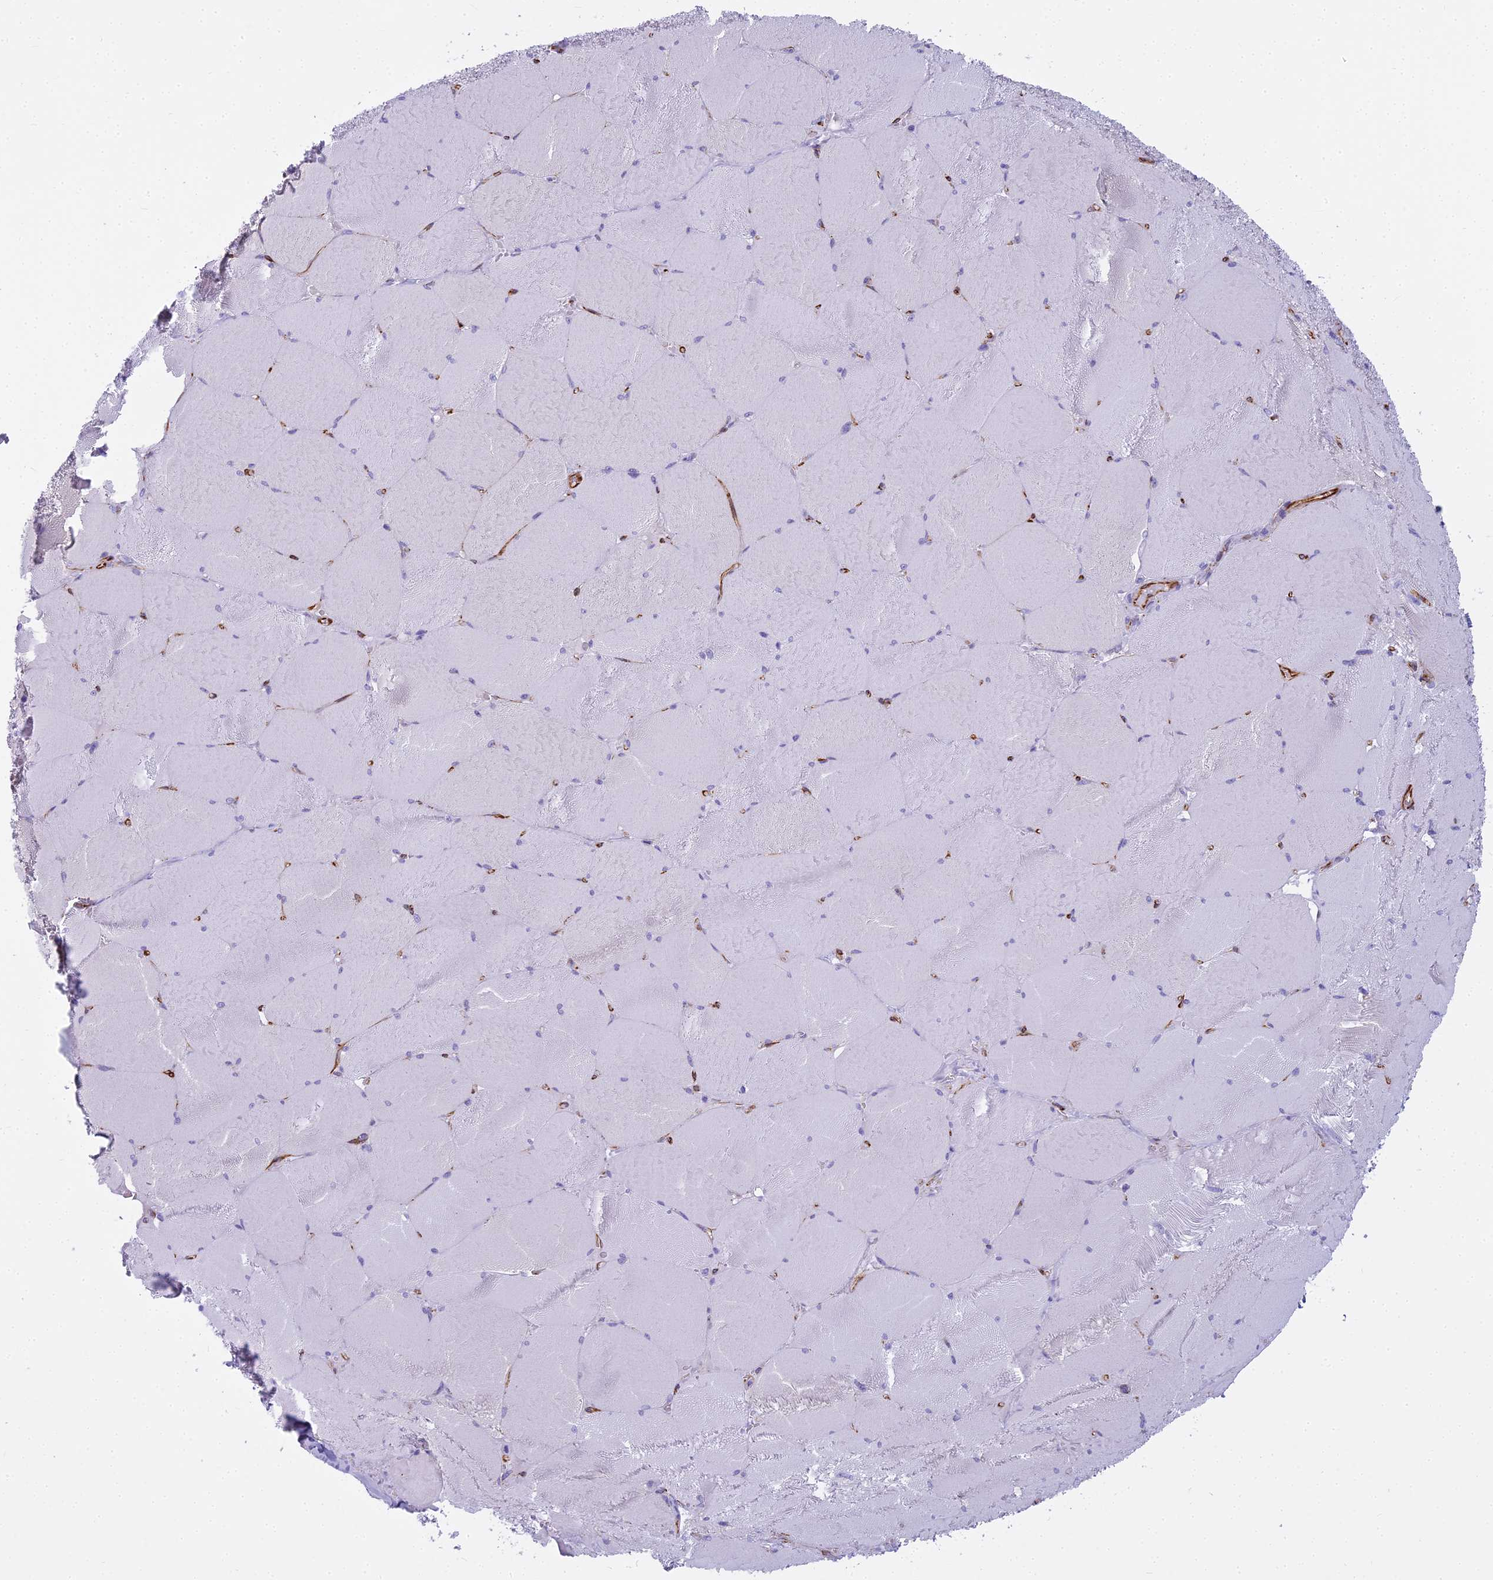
{"staining": {"intensity": "negative", "quantity": "none", "location": "none"}, "tissue": "skeletal muscle", "cell_type": "Myocytes", "image_type": "normal", "snomed": [{"axis": "morphology", "description": "Normal tissue, NOS"}, {"axis": "topography", "description": "Skeletal muscle"}, {"axis": "topography", "description": "Head-Neck"}], "caption": "Human skeletal muscle stained for a protein using immunohistochemistry (IHC) reveals no positivity in myocytes.", "gene": "ENSG00000265118", "patient": {"sex": "male", "age": 66}}